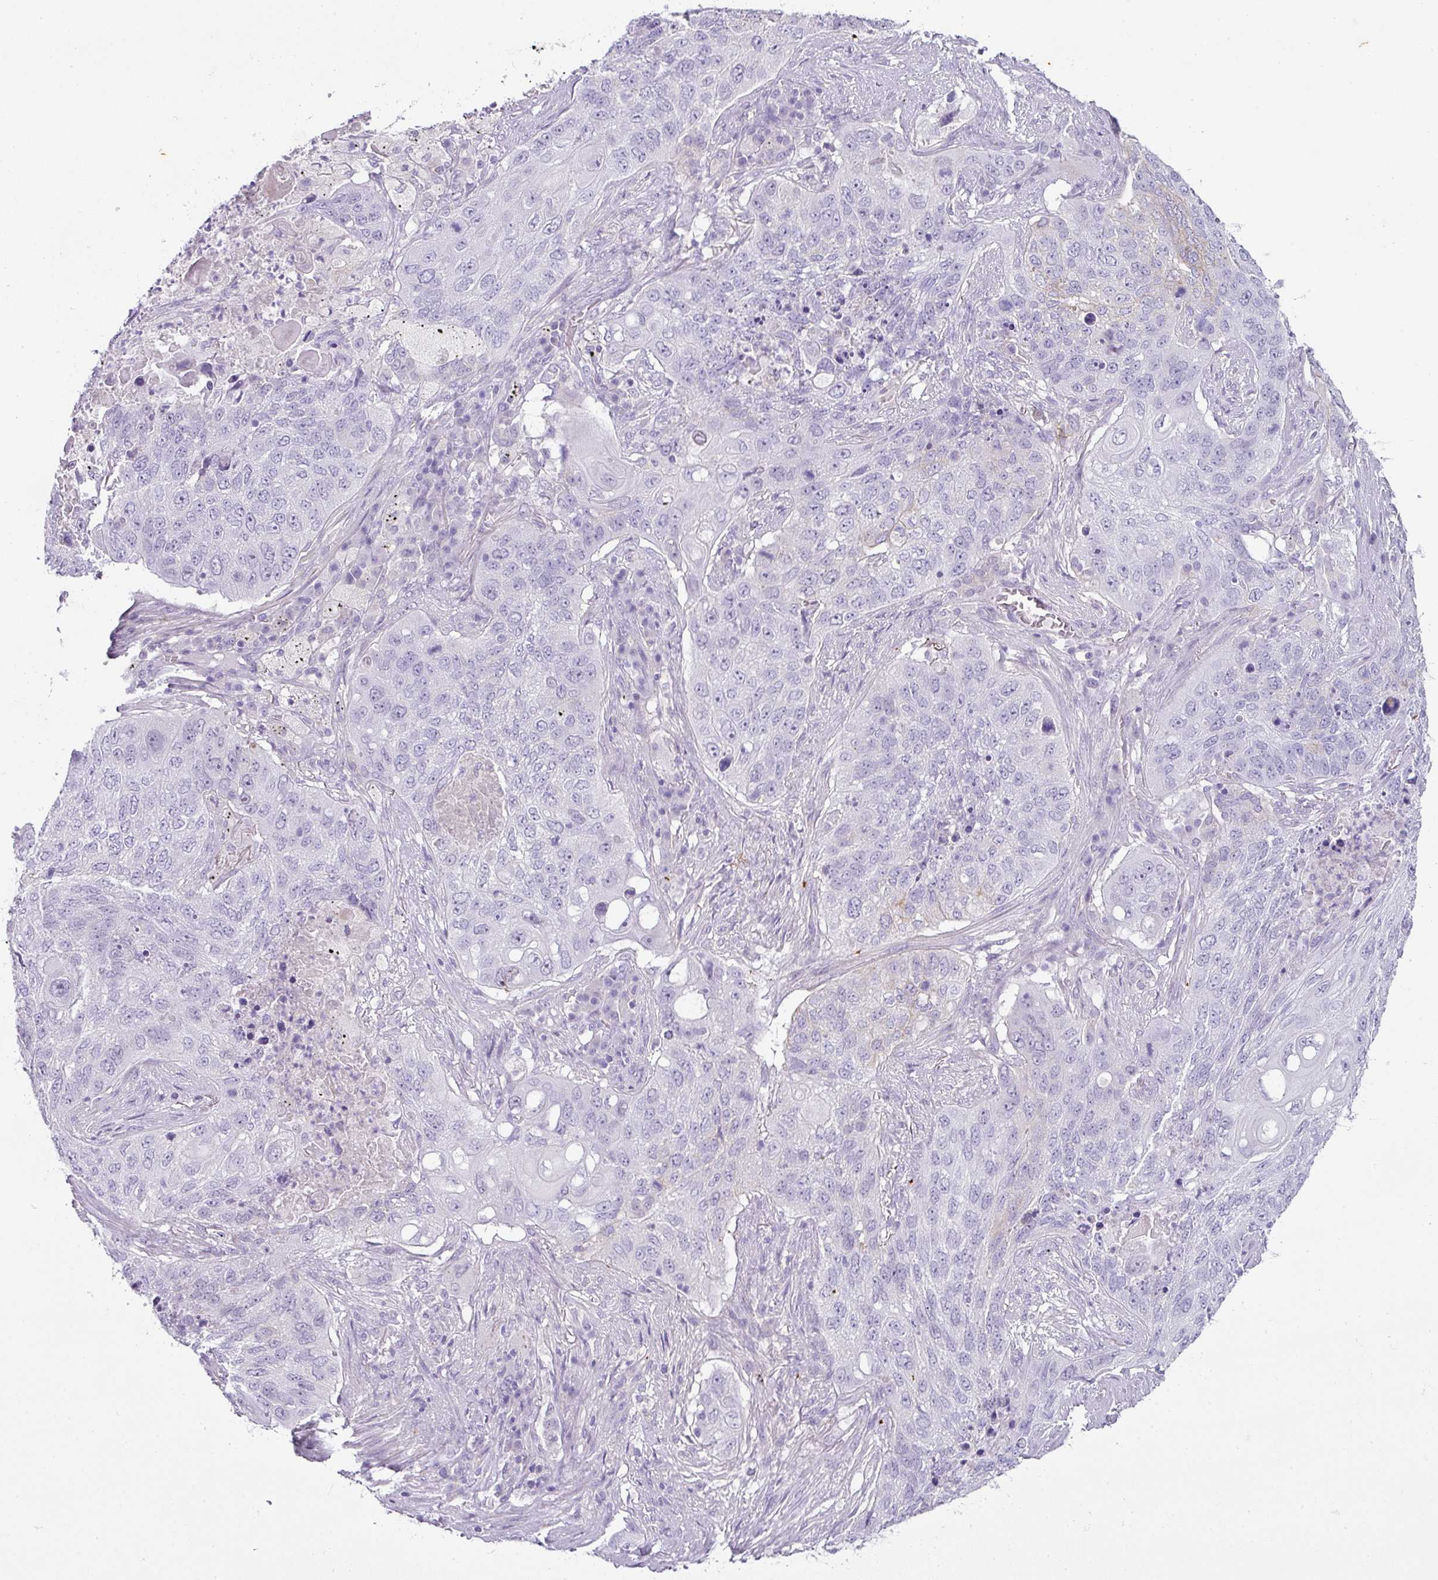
{"staining": {"intensity": "negative", "quantity": "none", "location": "none"}, "tissue": "lung cancer", "cell_type": "Tumor cells", "image_type": "cancer", "snomed": [{"axis": "morphology", "description": "Squamous cell carcinoma, NOS"}, {"axis": "topography", "description": "Lung"}], "caption": "Tumor cells show no significant positivity in lung squamous cell carcinoma. (DAB (3,3'-diaminobenzidine) immunohistochemistry, high magnification).", "gene": "OR52N1", "patient": {"sex": "female", "age": 63}}